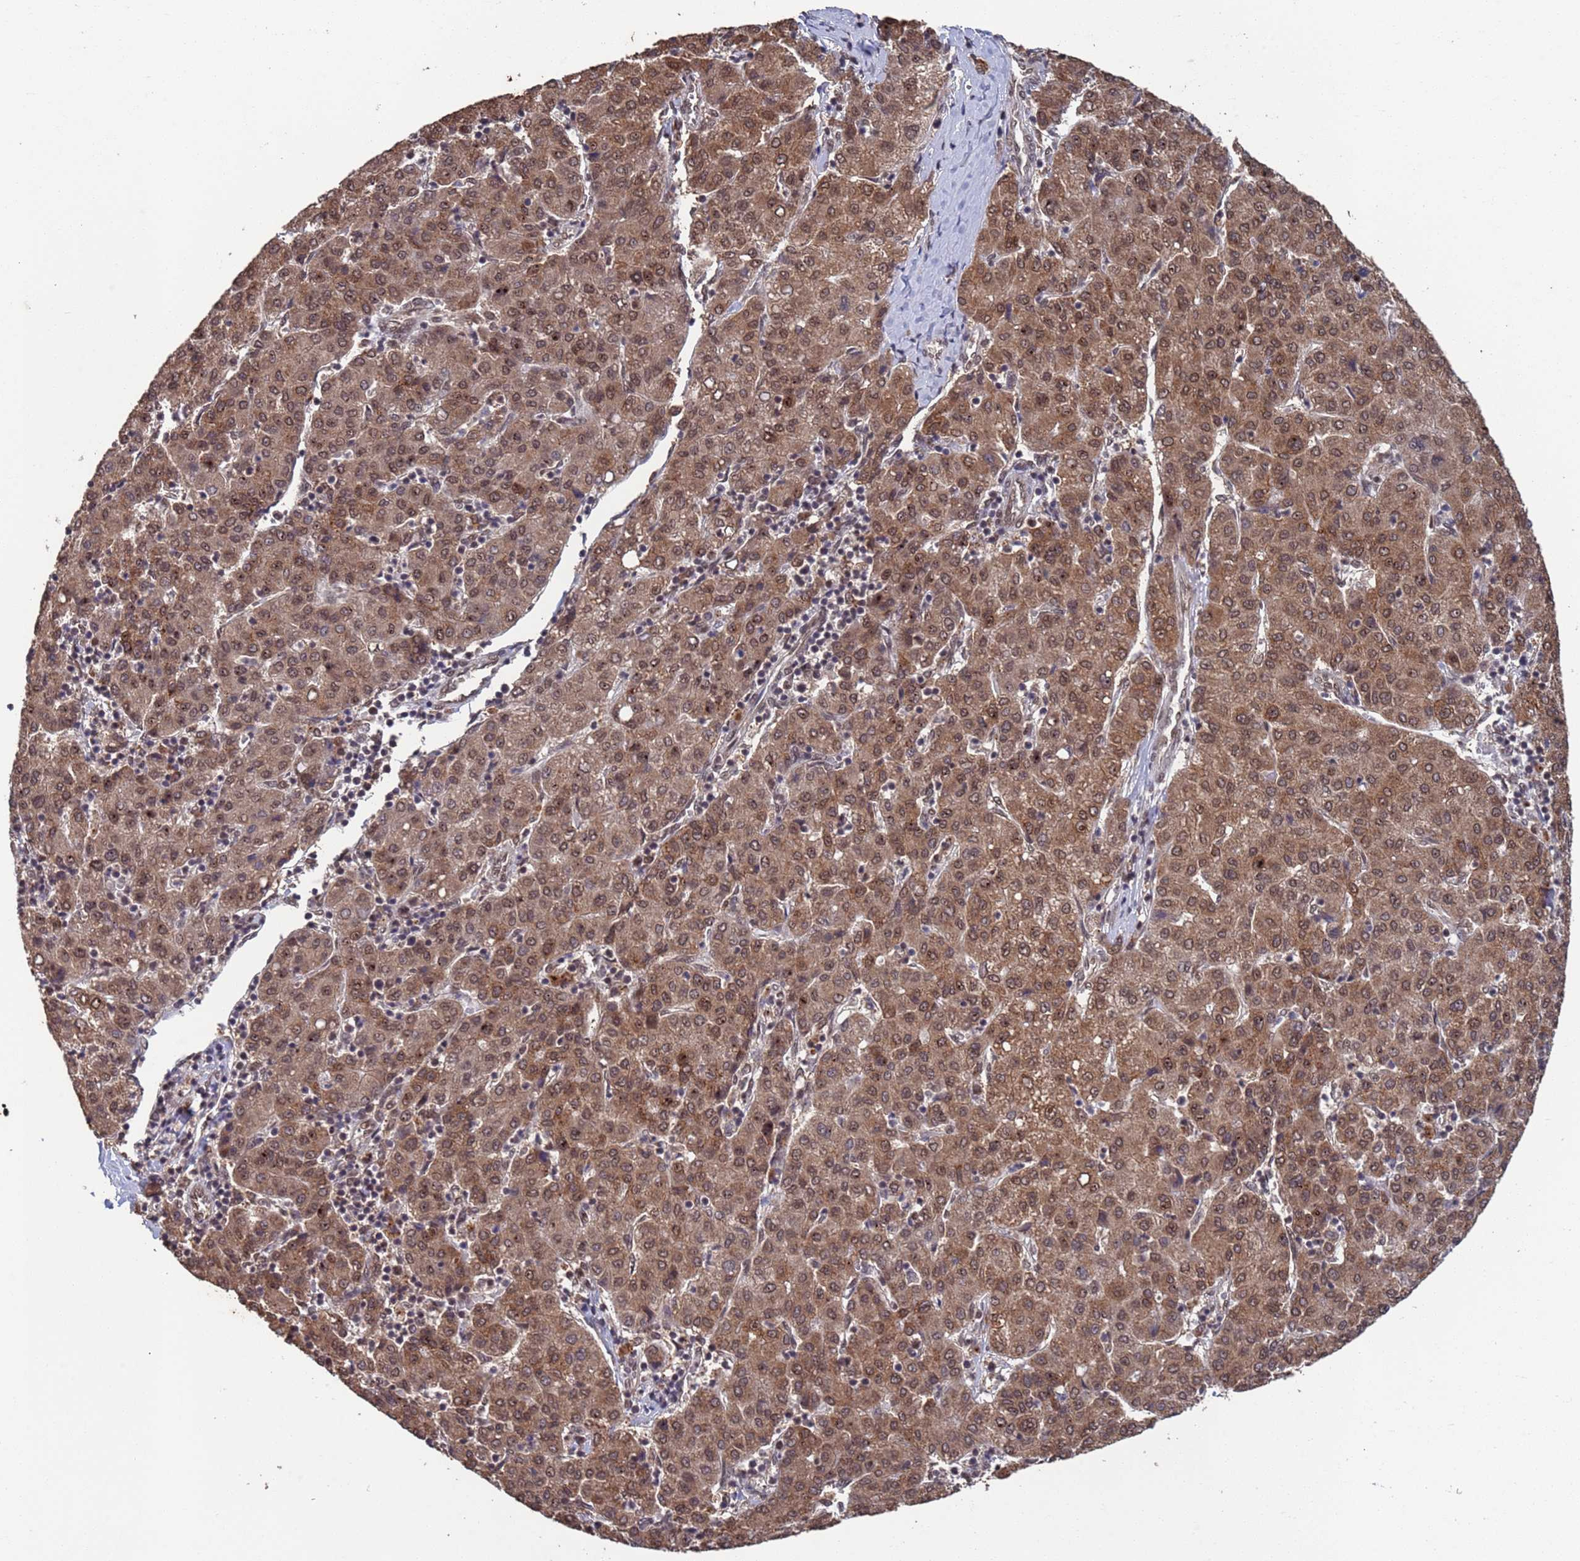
{"staining": {"intensity": "moderate", "quantity": ">75%", "location": "cytoplasmic/membranous,nuclear"}, "tissue": "liver cancer", "cell_type": "Tumor cells", "image_type": "cancer", "snomed": [{"axis": "morphology", "description": "Carcinoma, Hepatocellular, NOS"}, {"axis": "topography", "description": "Liver"}], "caption": "Liver cancer tissue displays moderate cytoplasmic/membranous and nuclear staining in approximately >75% of tumor cells, visualized by immunohistochemistry.", "gene": "FUBP3", "patient": {"sex": "male", "age": 65}}